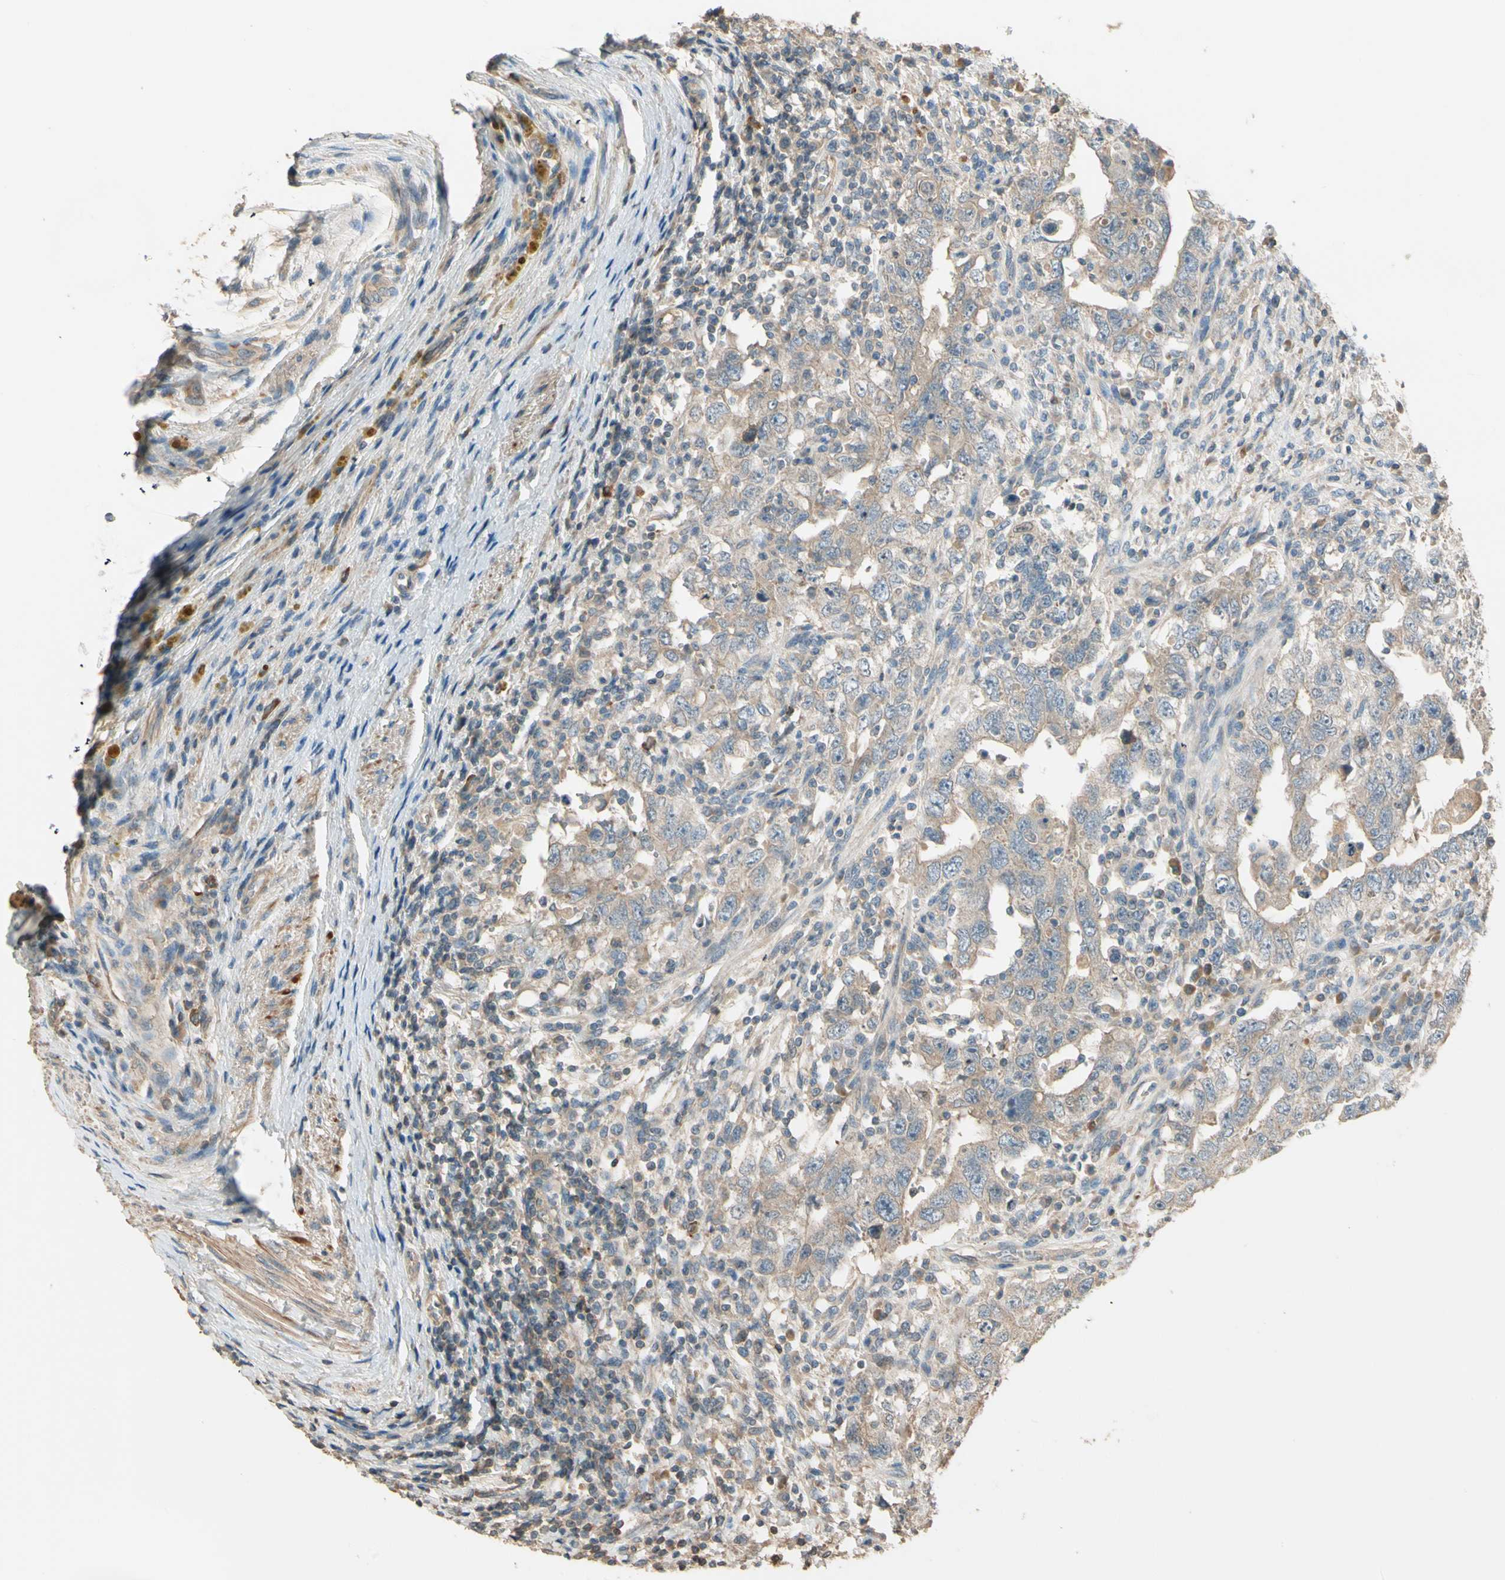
{"staining": {"intensity": "weak", "quantity": ">75%", "location": "cytoplasmic/membranous"}, "tissue": "testis cancer", "cell_type": "Tumor cells", "image_type": "cancer", "snomed": [{"axis": "morphology", "description": "Carcinoma, Embryonal, NOS"}, {"axis": "topography", "description": "Testis"}], "caption": "Immunohistochemical staining of human testis cancer exhibits low levels of weak cytoplasmic/membranous positivity in approximately >75% of tumor cells. (DAB (3,3'-diaminobenzidine) IHC with brightfield microscopy, high magnification).", "gene": "TNFRSF21", "patient": {"sex": "male", "age": 26}}